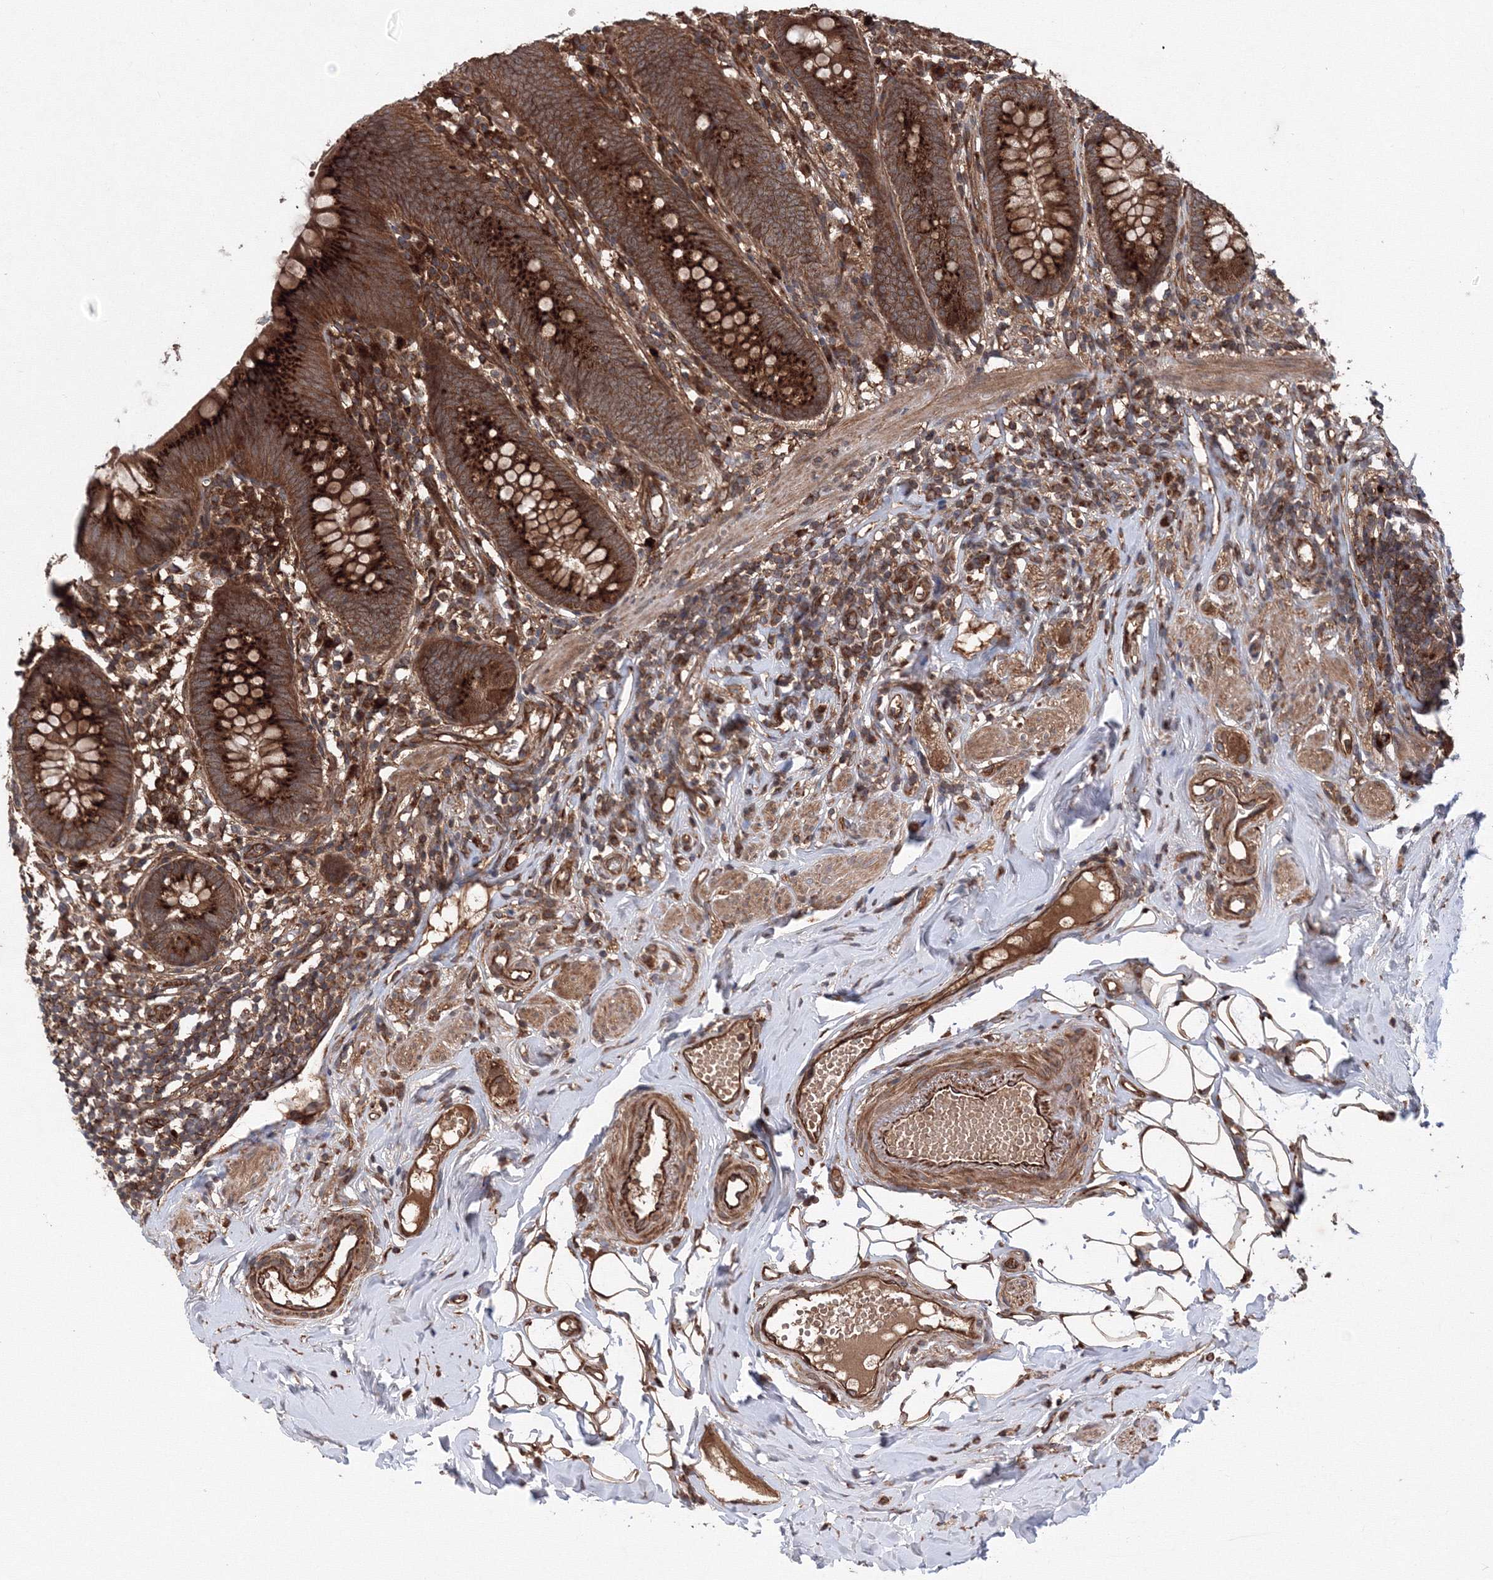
{"staining": {"intensity": "strong", "quantity": ">75%", "location": "cytoplasmic/membranous"}, "tissue": "appendix", "cell_type": "Glandular cells", "image_type": "normal", "snomed": [{"axis": "morphology", "description": "Normal tissue, NOS"}, {"axis": "topography", "description": "Appendix"}], "caption": "Appendix stained with a protein marker demonstrates strong staining in glandular cells.", "gene": "ATG3", "patient": {"sex": "female", "age": 62}}